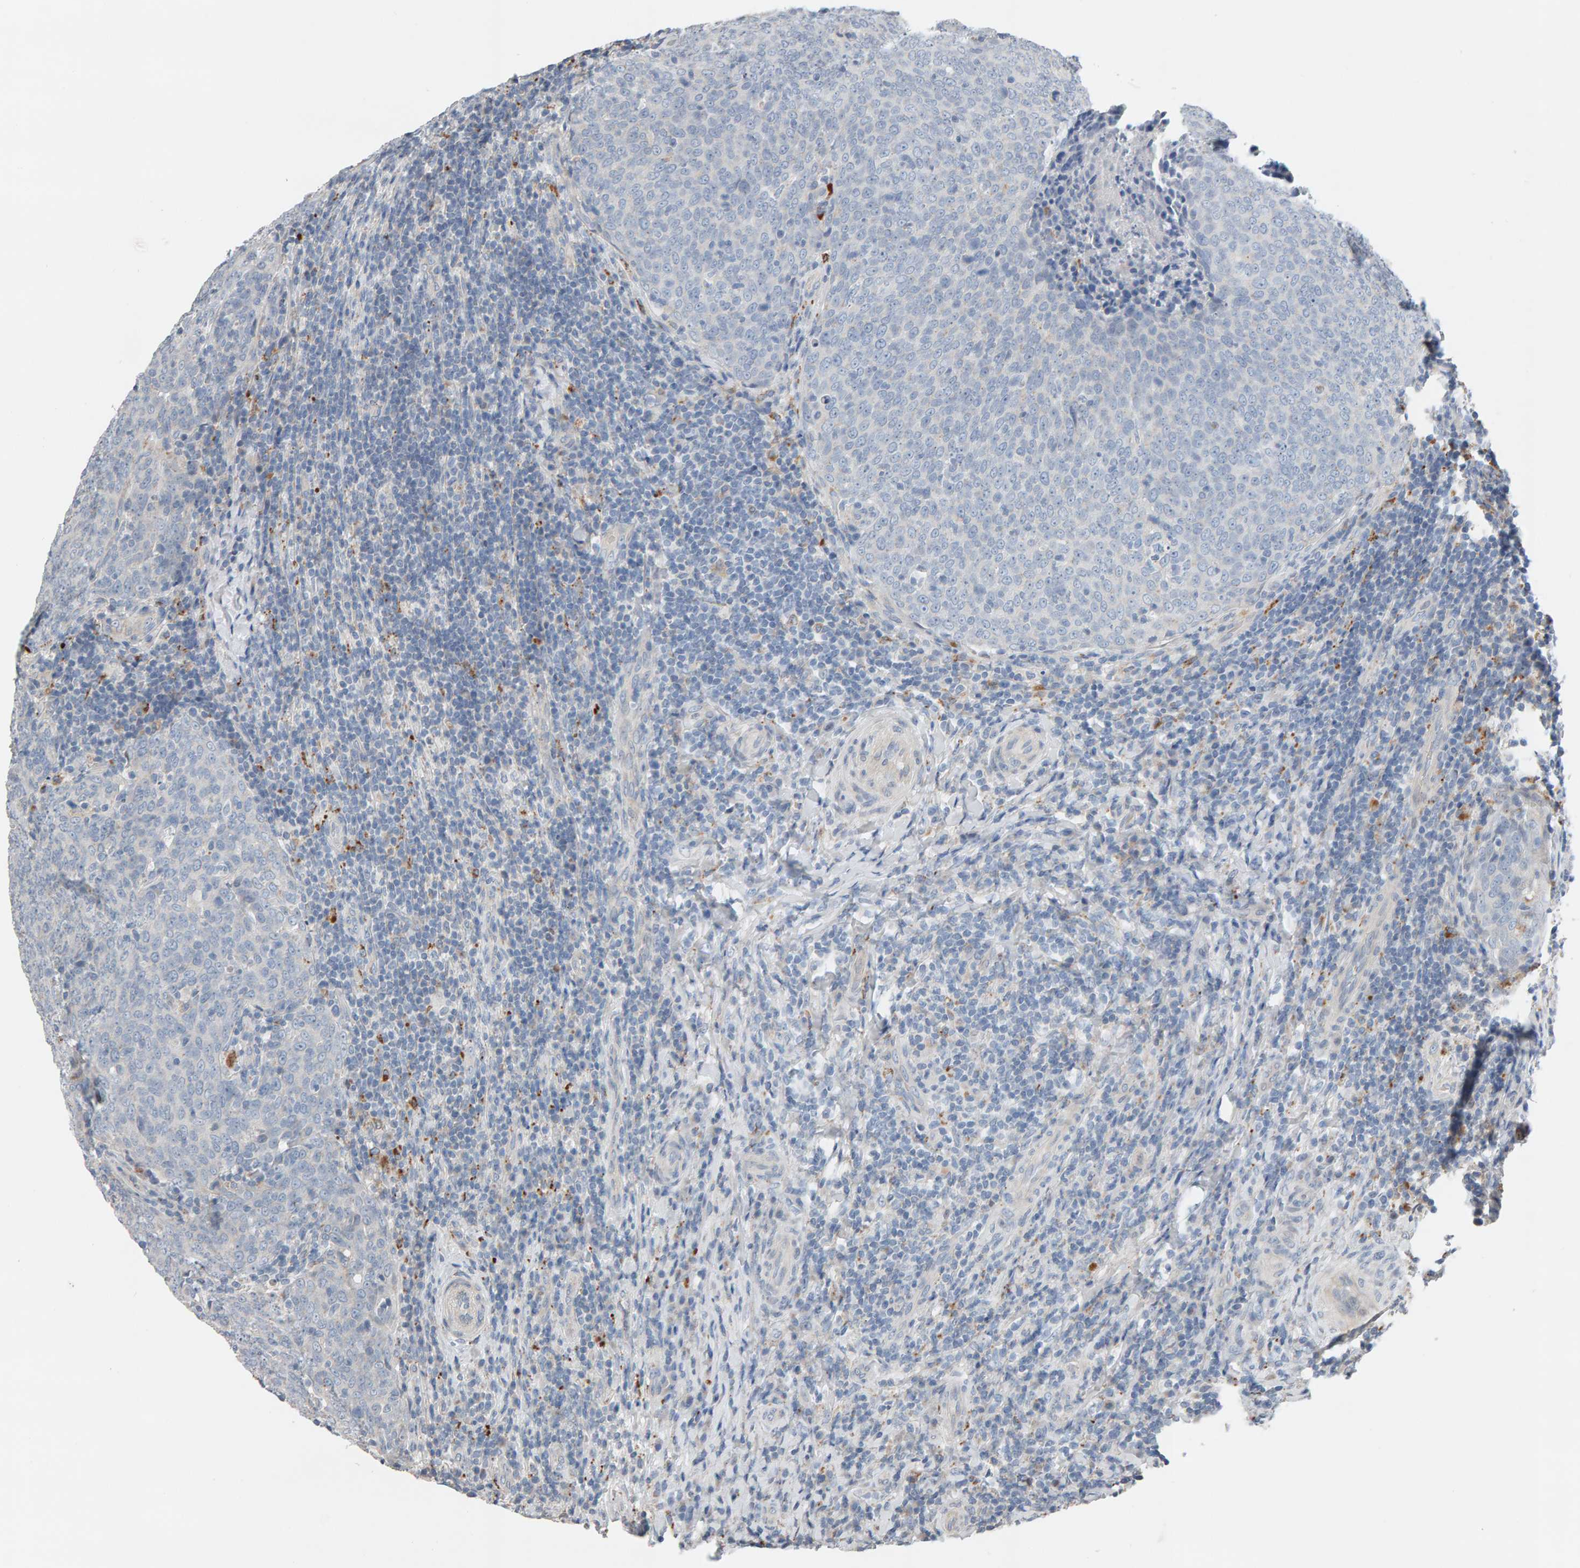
{"staining": {"intensity": "negative", "quantity": "none", "location": "none"}, "tissue": "head and neck cancer", "cell_type": "Tumor cells", "image_type": "cancer", "snomed": [{"axis": "morphology", "description": "Squamous cell carcinoma, NOS"}, {"axis": "morphology", "description": "Squamous cell carcinoma, metastatic, NOS"}, {"axis": "topography", "description": "Lymph node"}, {"axis": "topography", "description": "Head-Neck"}], "caption": "An image of human head and neck cancer (metastatic squamous cell carcinoma) is negative for staining in tumor cells. (DAB immunohistochemistry, high magnification).", "gene": "IPPK", "patient": {"sex": "male", "age": 62}}